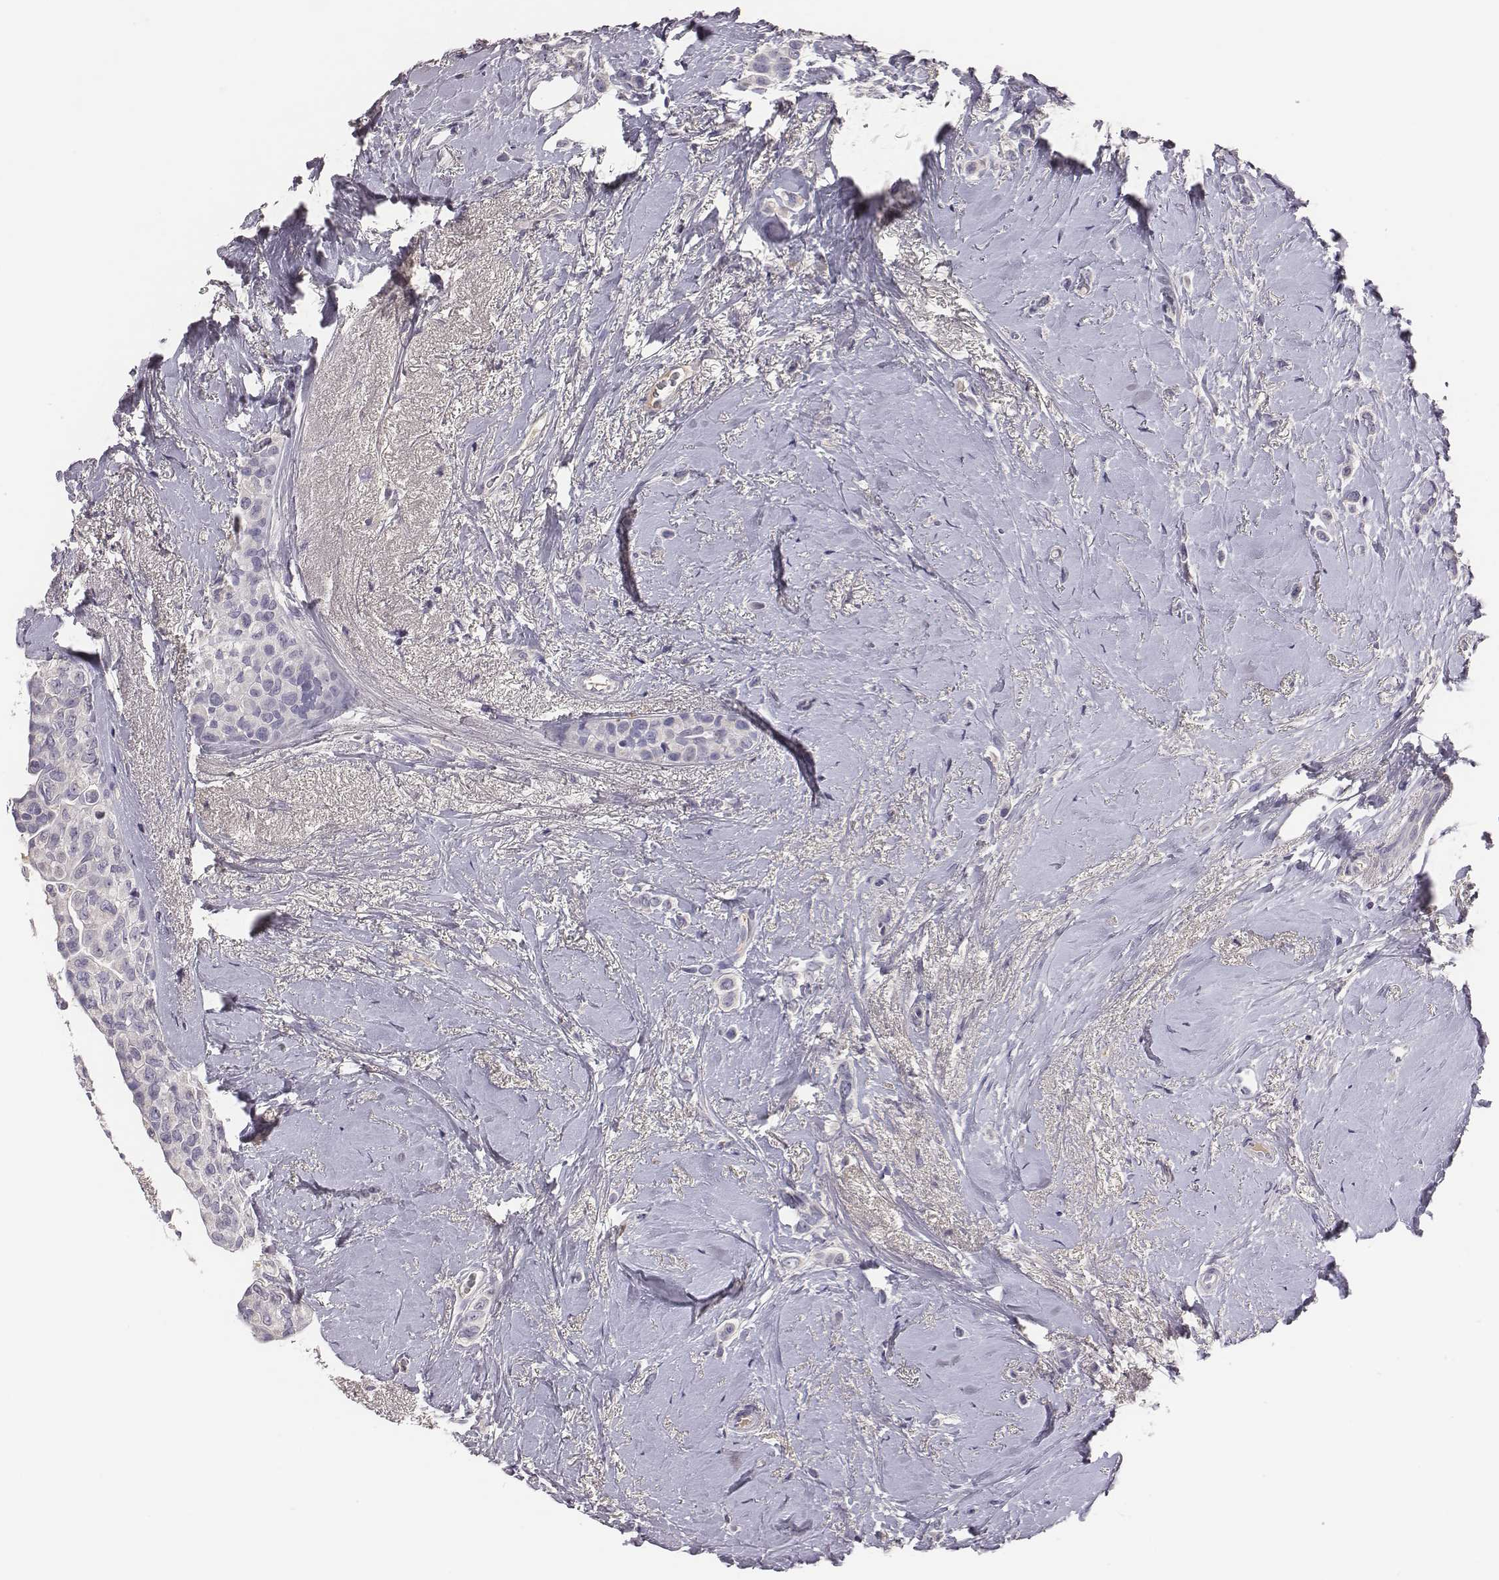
{"staining": {"intensity": "negative", "quantity": "none", "location": "none"}, "tissue": "breast cancer", "cell_type": "Tumor cells", "image_type": "cancer", "snomed": [{"axis": "morphology", "description": "Lobular carcinoma"}, {"axis": "topography", "description": "Breast"}], "caption": "Immunohistochemical staining of human breast cancer shows no significant expression in tumor cells.", "gene": "EN1", "patient": {"sex": "female", "age": 66}}